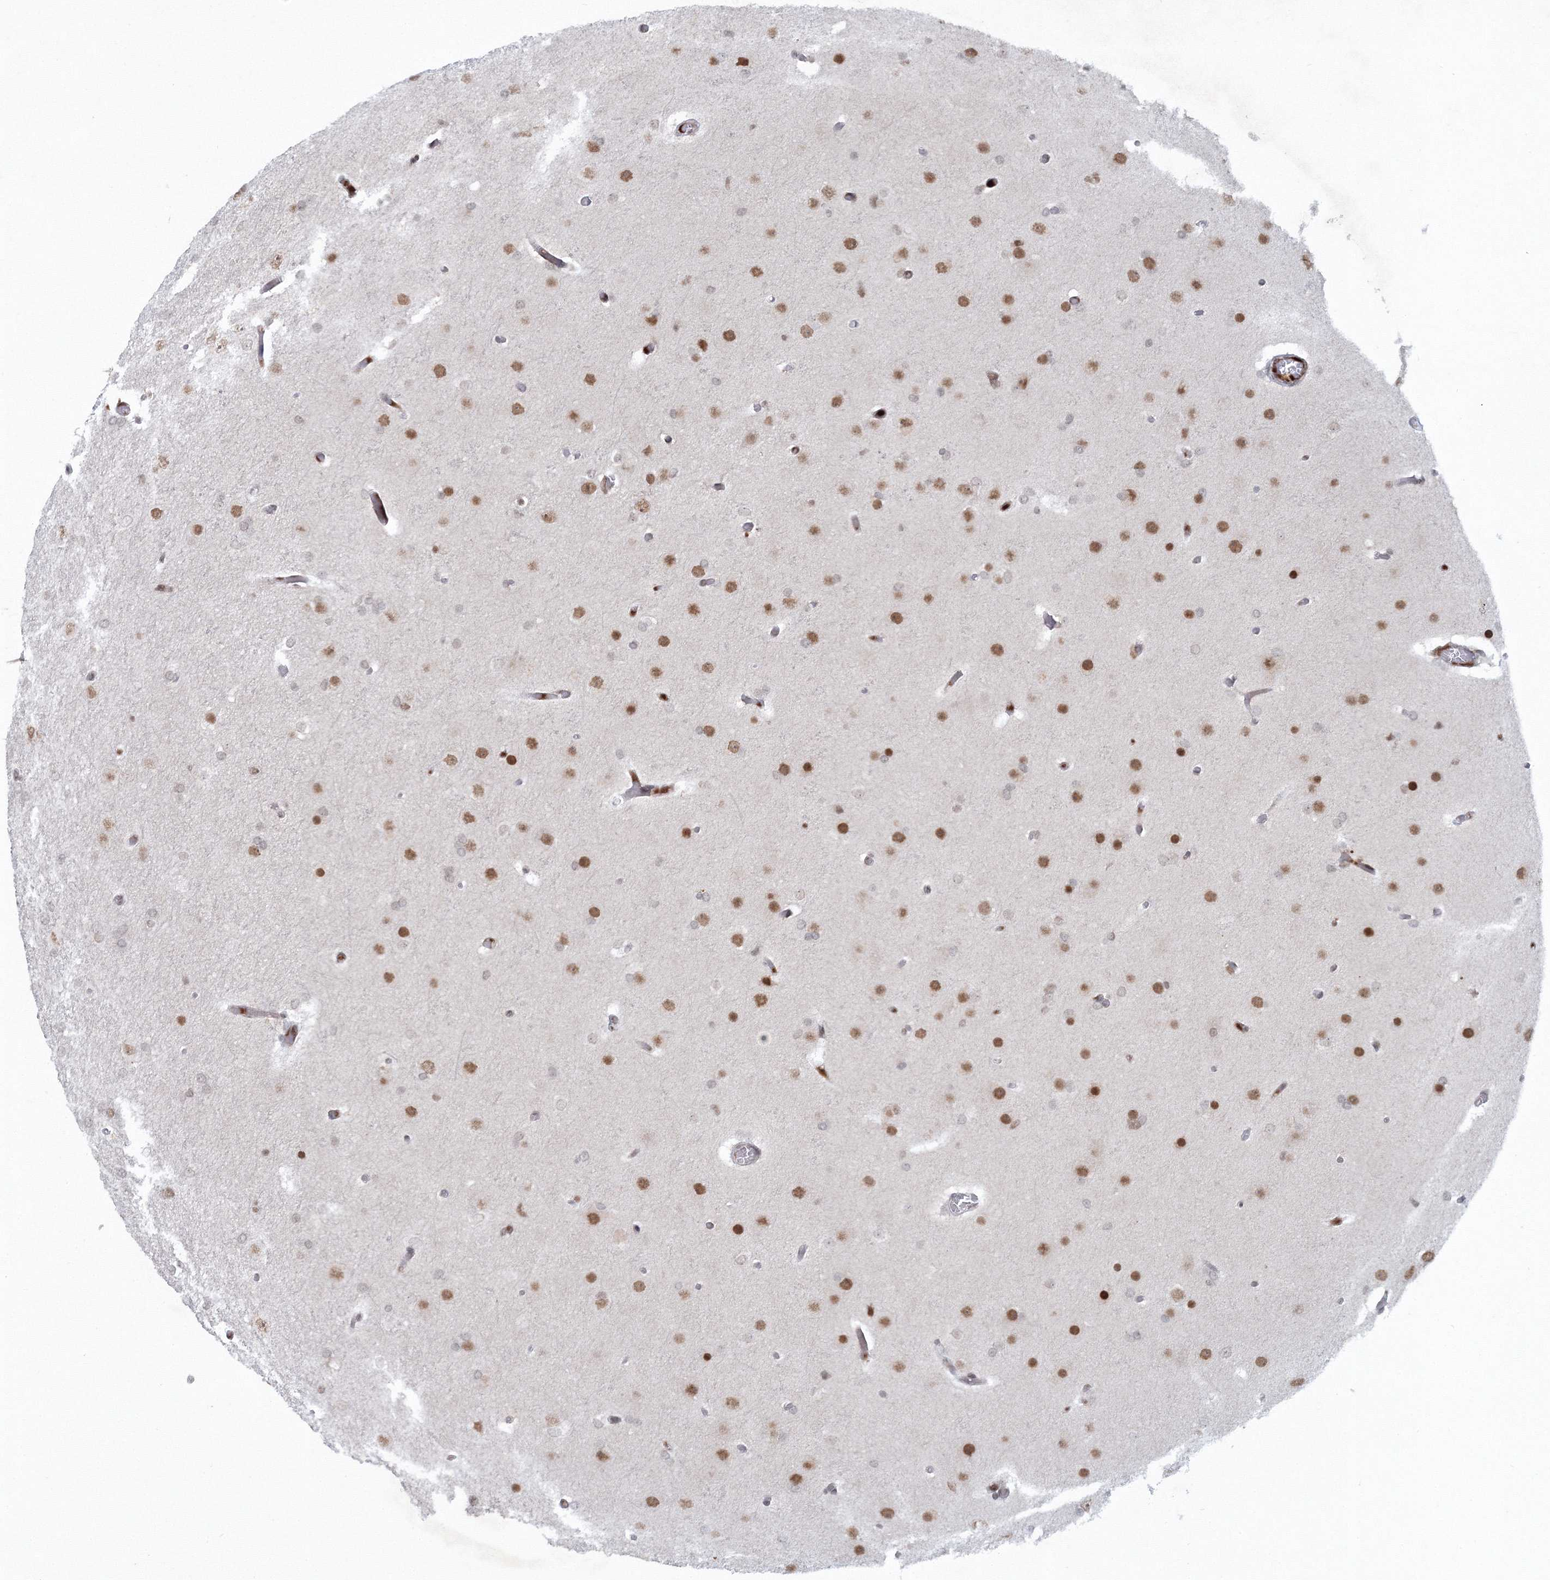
{"staining": {"intensity": "moderate", "quantity": "25%-75%", "location": "nuclear"}, "tissue": "glioma", "cell_type": "Tumor cells", "image_type": "cancer", "snomed": [{"axis": "morphology", "description": "Glioma, malignant, High grade"}, {"axis": "topography", "description": "Cerebral cortex"}], "caption": "Tumor cells display medium levels of moderate nuclear expression in about 25%-75% of cells in human glioma.", "gene": "C3orf33", "patient": {"sex": "female", "age": 36}}